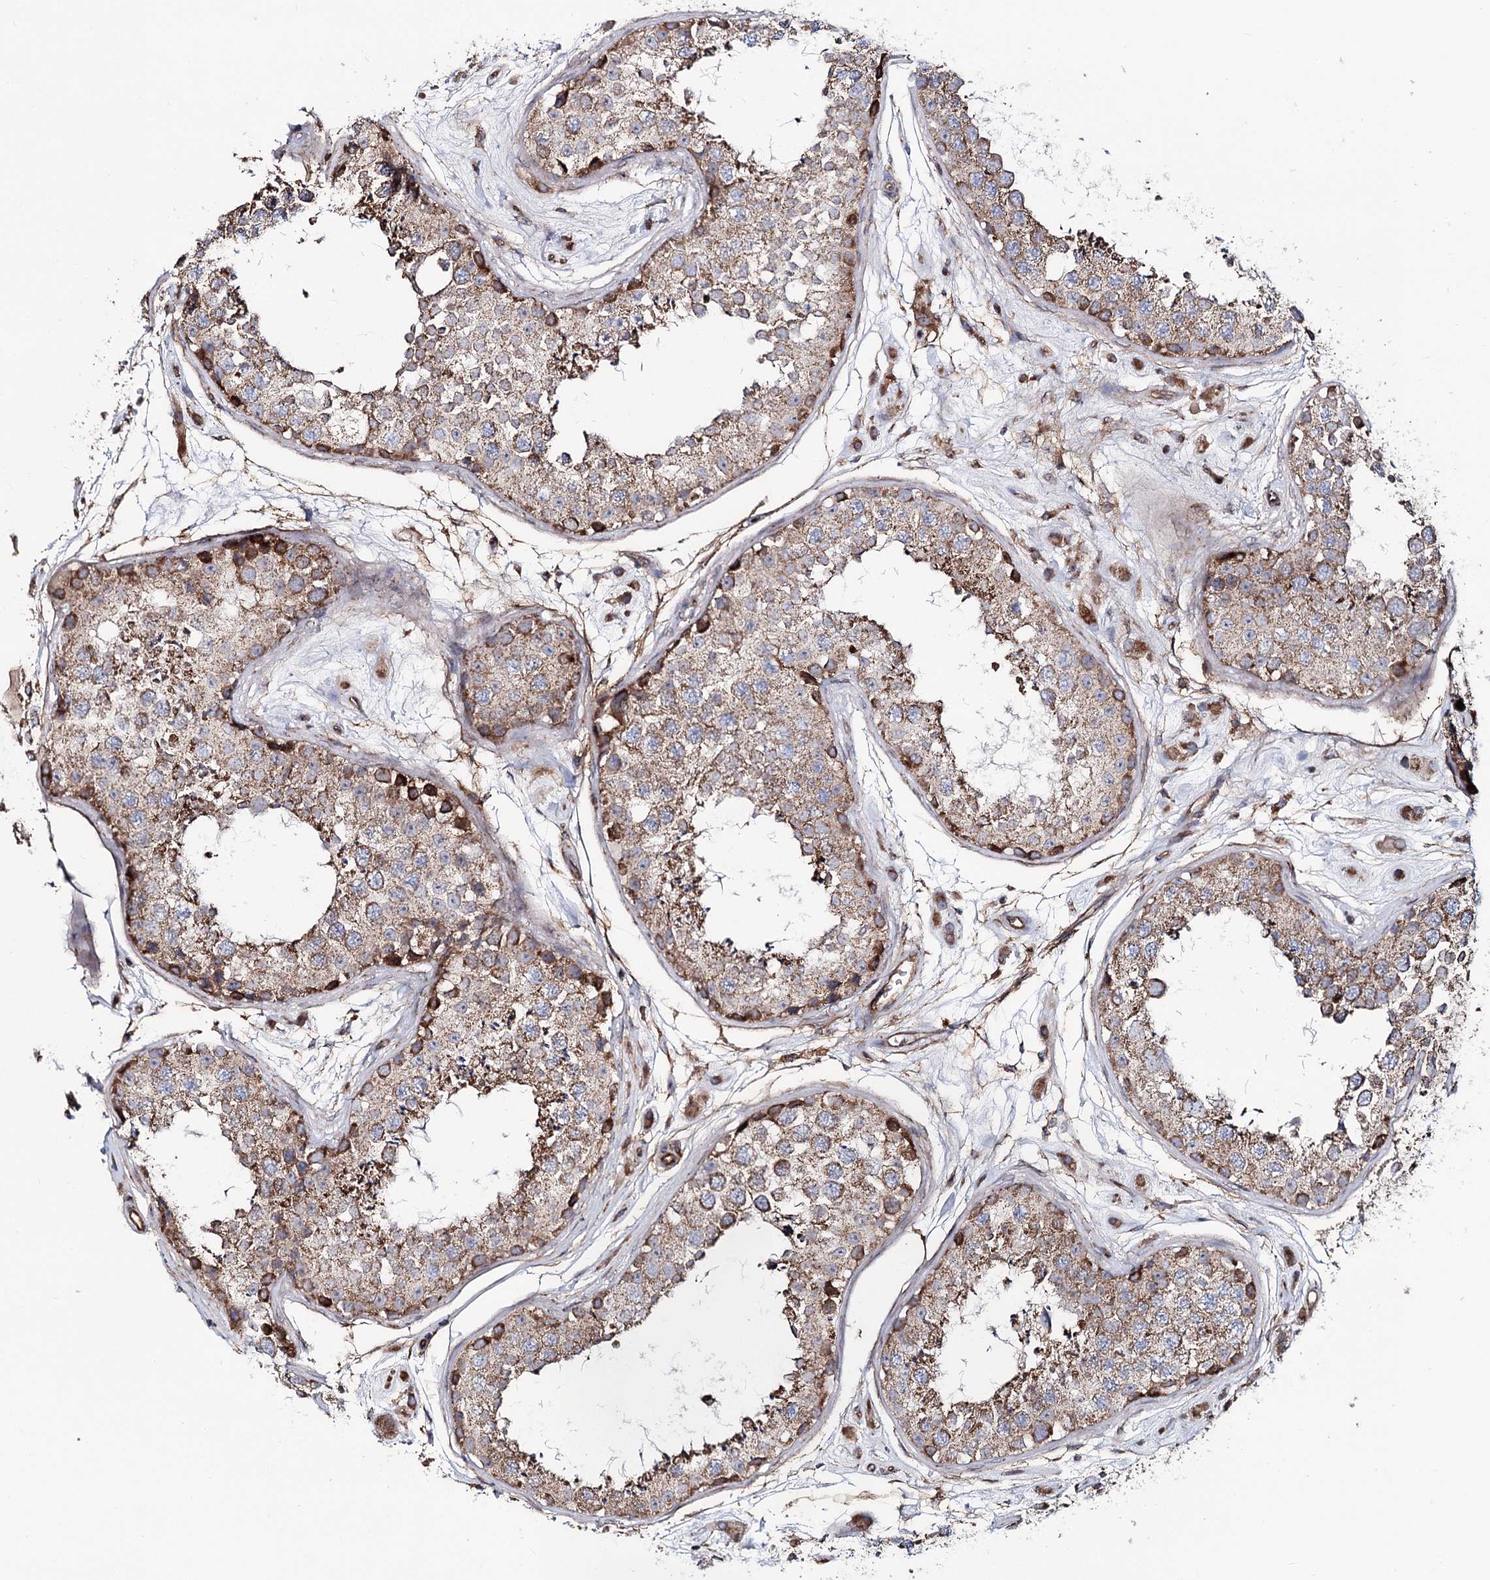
{"staining": {"intensity": "moderate", "quantity": ">75%", "location": "cytoplasmic/membranous"}, "tissue": "testis", "cell_type": "Cells in seminiferous ducts", "image_type": "normal", "snomed": [{"axis": "morphology", "description": "Normal tissue, NOS"}, {"axis": "topography", "description": "Testis"}], "caption": "Immunohistochemistry of normal human testis displays medium levels of moderate cytoplasmic/membranous staining in approximately >75% of cells in seminiferous ducts. Ihc stains the protein of interest in brown and the nuclei are stained blue.", "gene": "MSANTD2", "patient": {"sex": "male", "age": 25}}